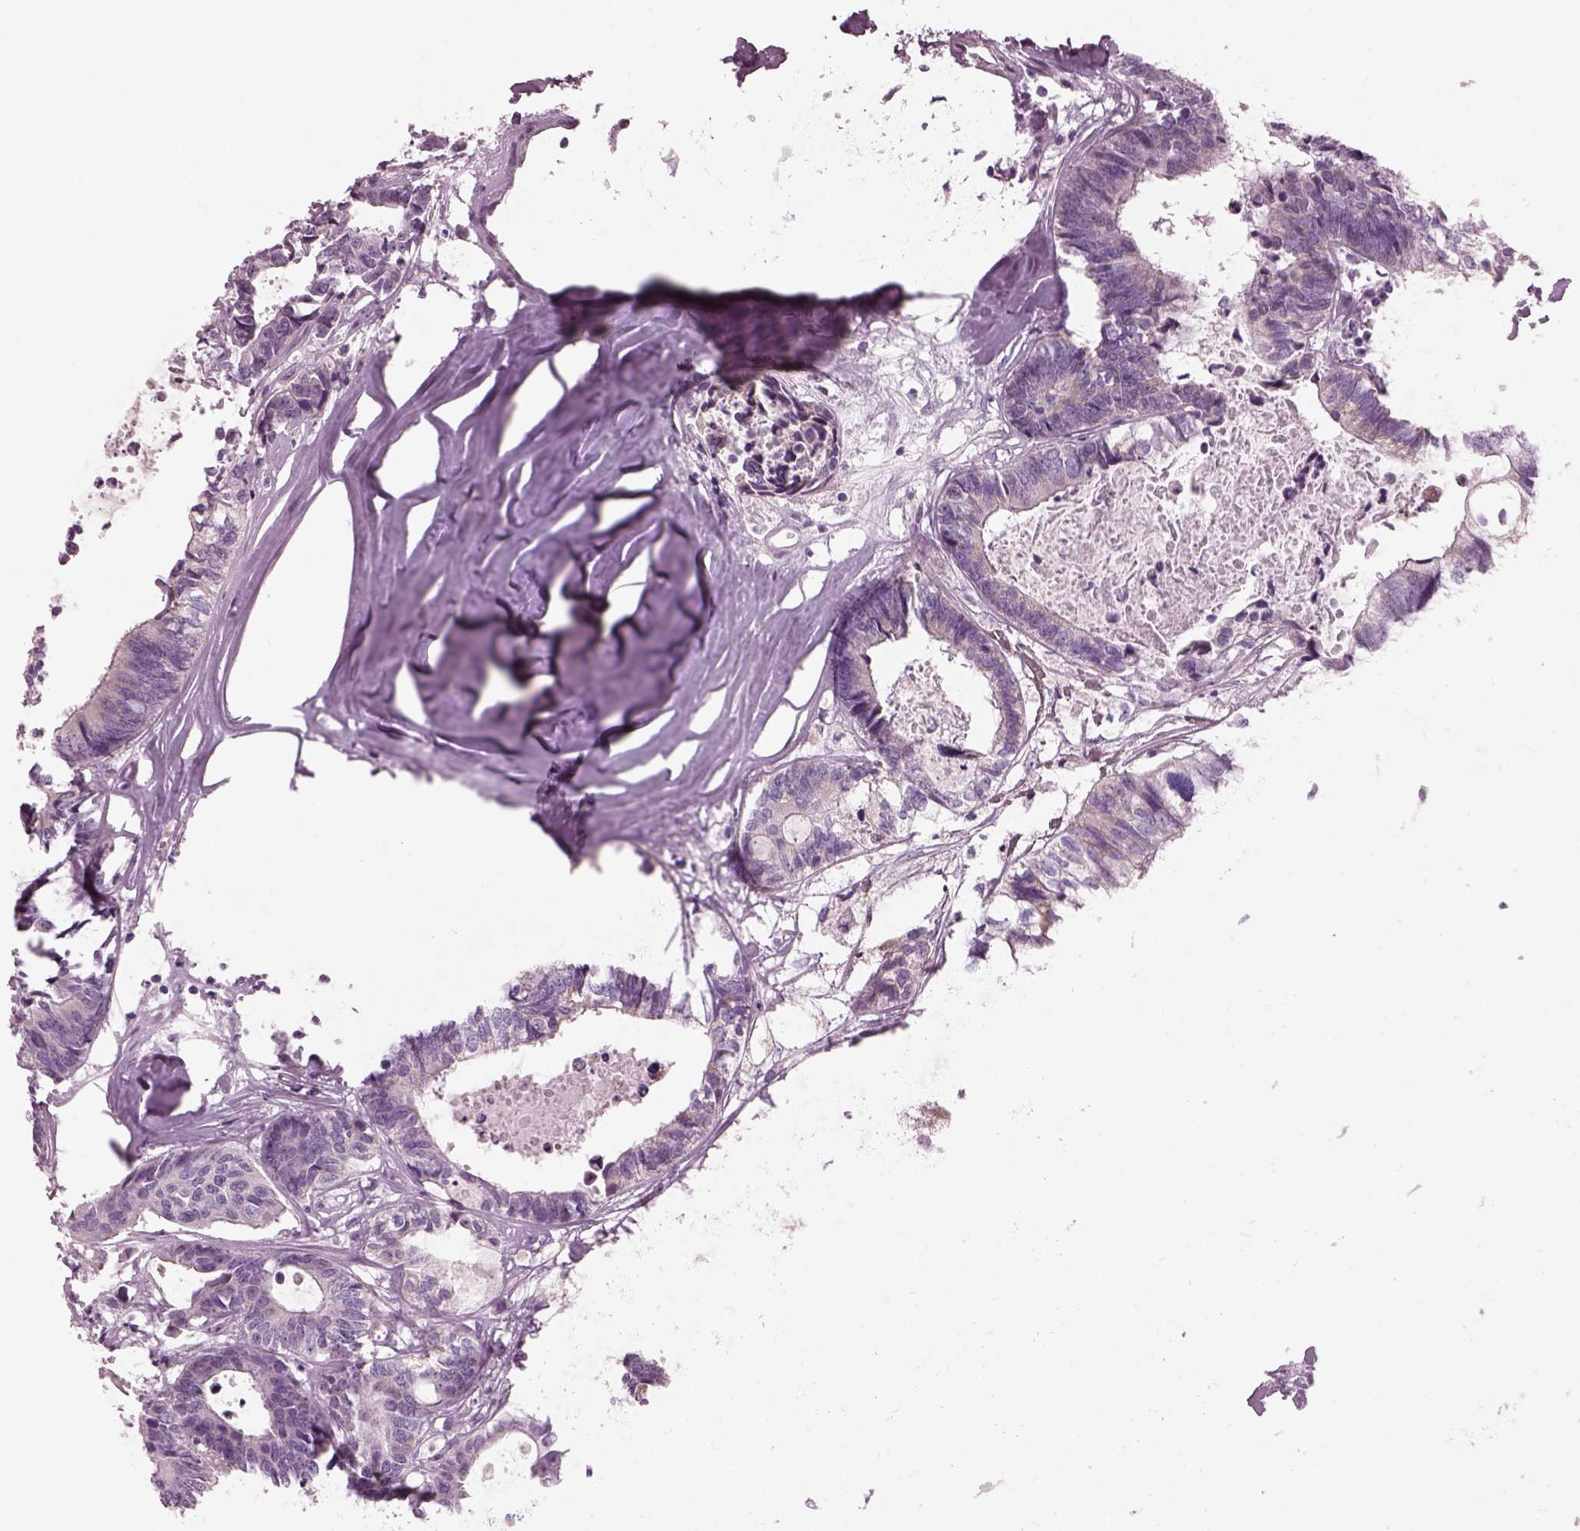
{"staining": {"intensity": "negative", "quantity": "none", "location": "none"}, "tissue": "colorectal cancer", "cell_type": "Tumor cells", "image_type": "cancer", "snomed": [{"axis": "morphology", "description": "Adenocarcinoma, NOS"}, {"axis": "topography", "description": "Colon"}, {"axis": "topography", "description": "Rectum"}], "caption": "Immunohistochemical staining of colorectal adenocarcinoma reveals no significant staining in tumor cells.", "gene": "CYLC1", "patient": {"sex": "male", "age": 57}}